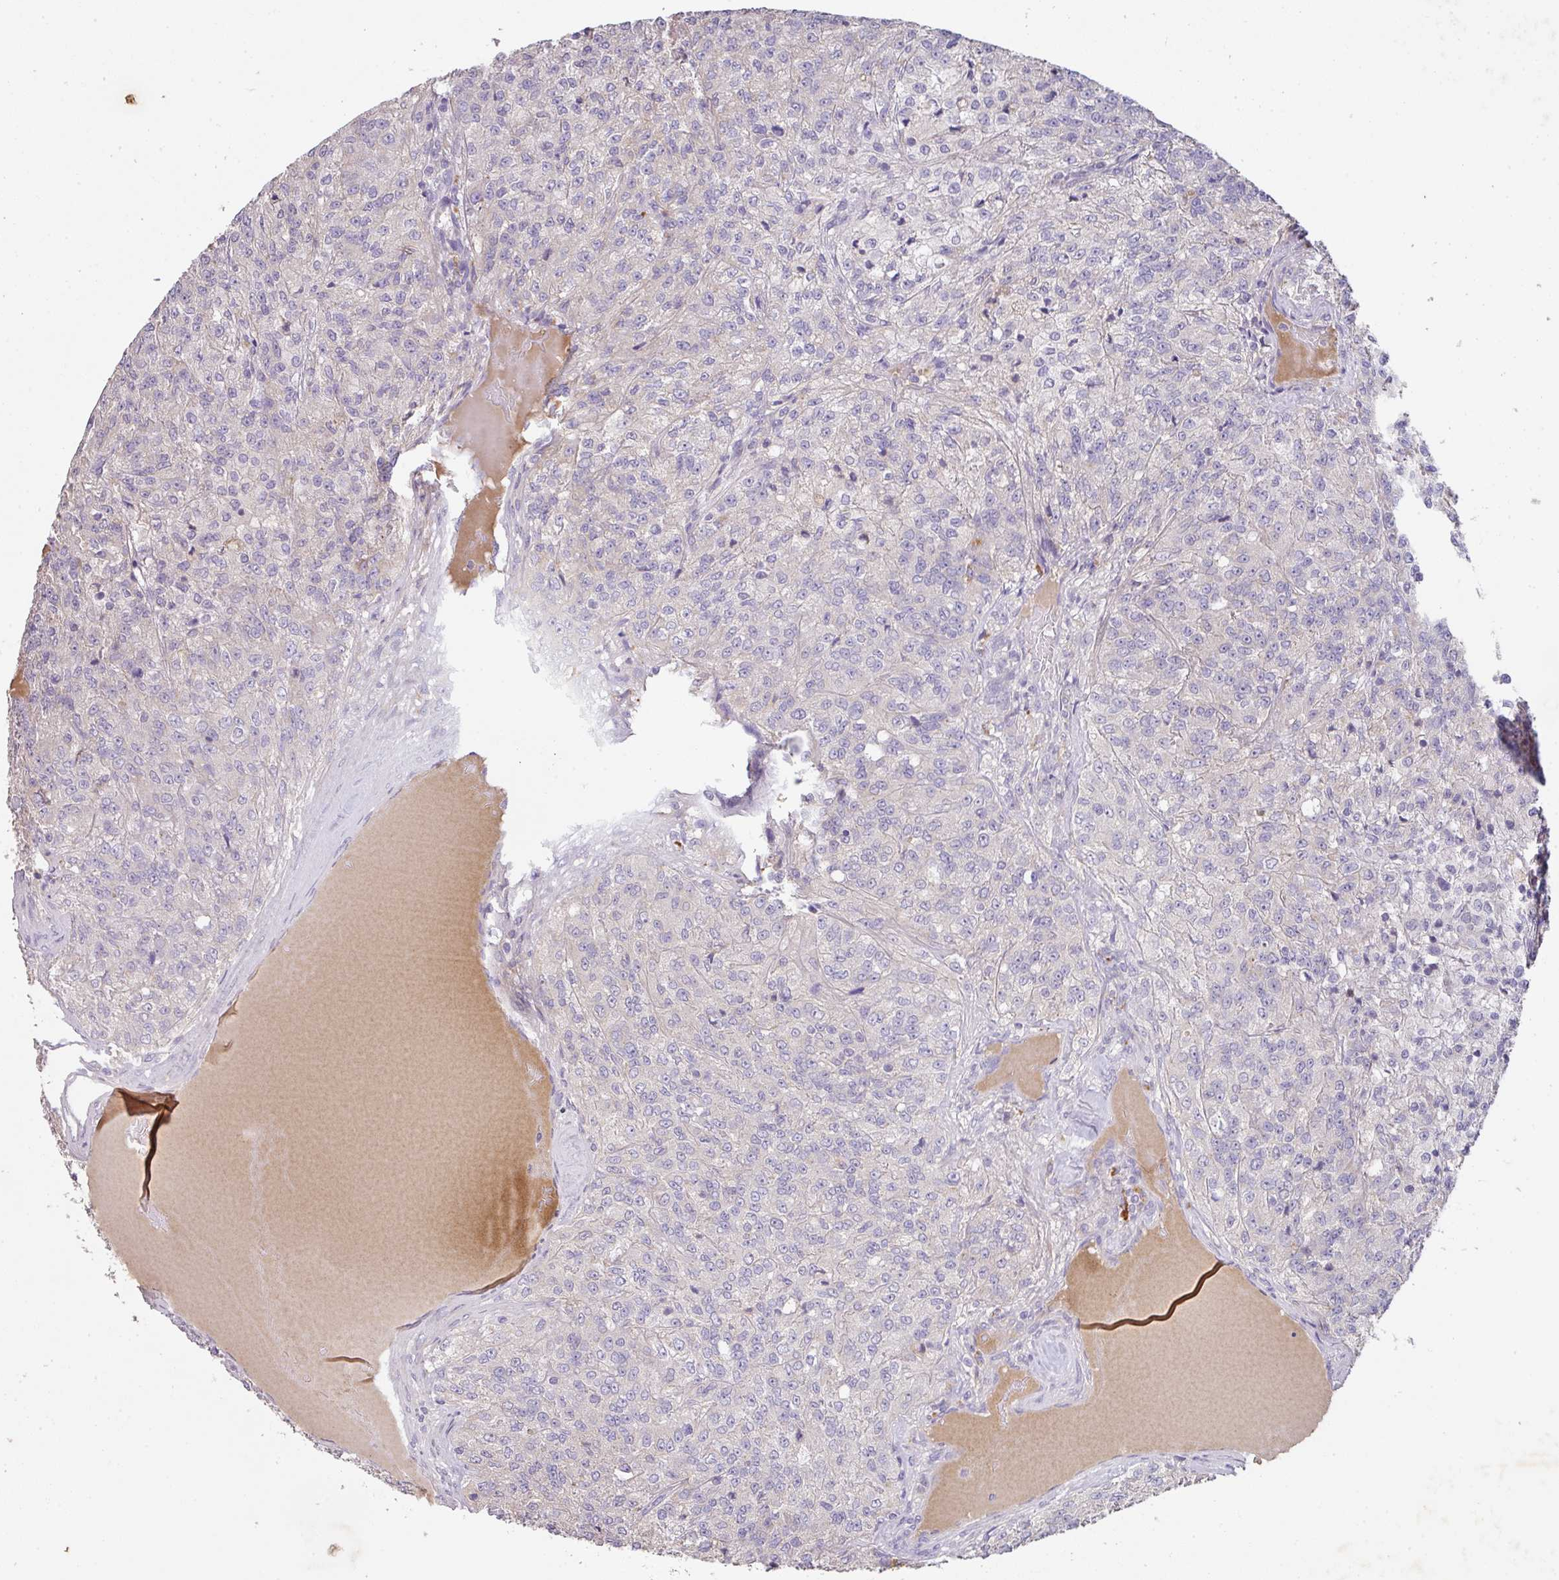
{"staining": {"intensity": "negative", "quantity": "none", "location": "none"}, "tissue": "renal cancer", "cell_type": "Tumor cells", "image_type": "cancer", "snomed": [{"axis": "morphology", "description": "Adenocarcinoma, NOS"}, {"axis": "topography", "description": "Kidney"}], "caption": "Tumor cells show no significant expression in renal cancer (adenocarcinoma).", "gene": "ZNF266", "patient": {"sex": "female", "age": 63}}